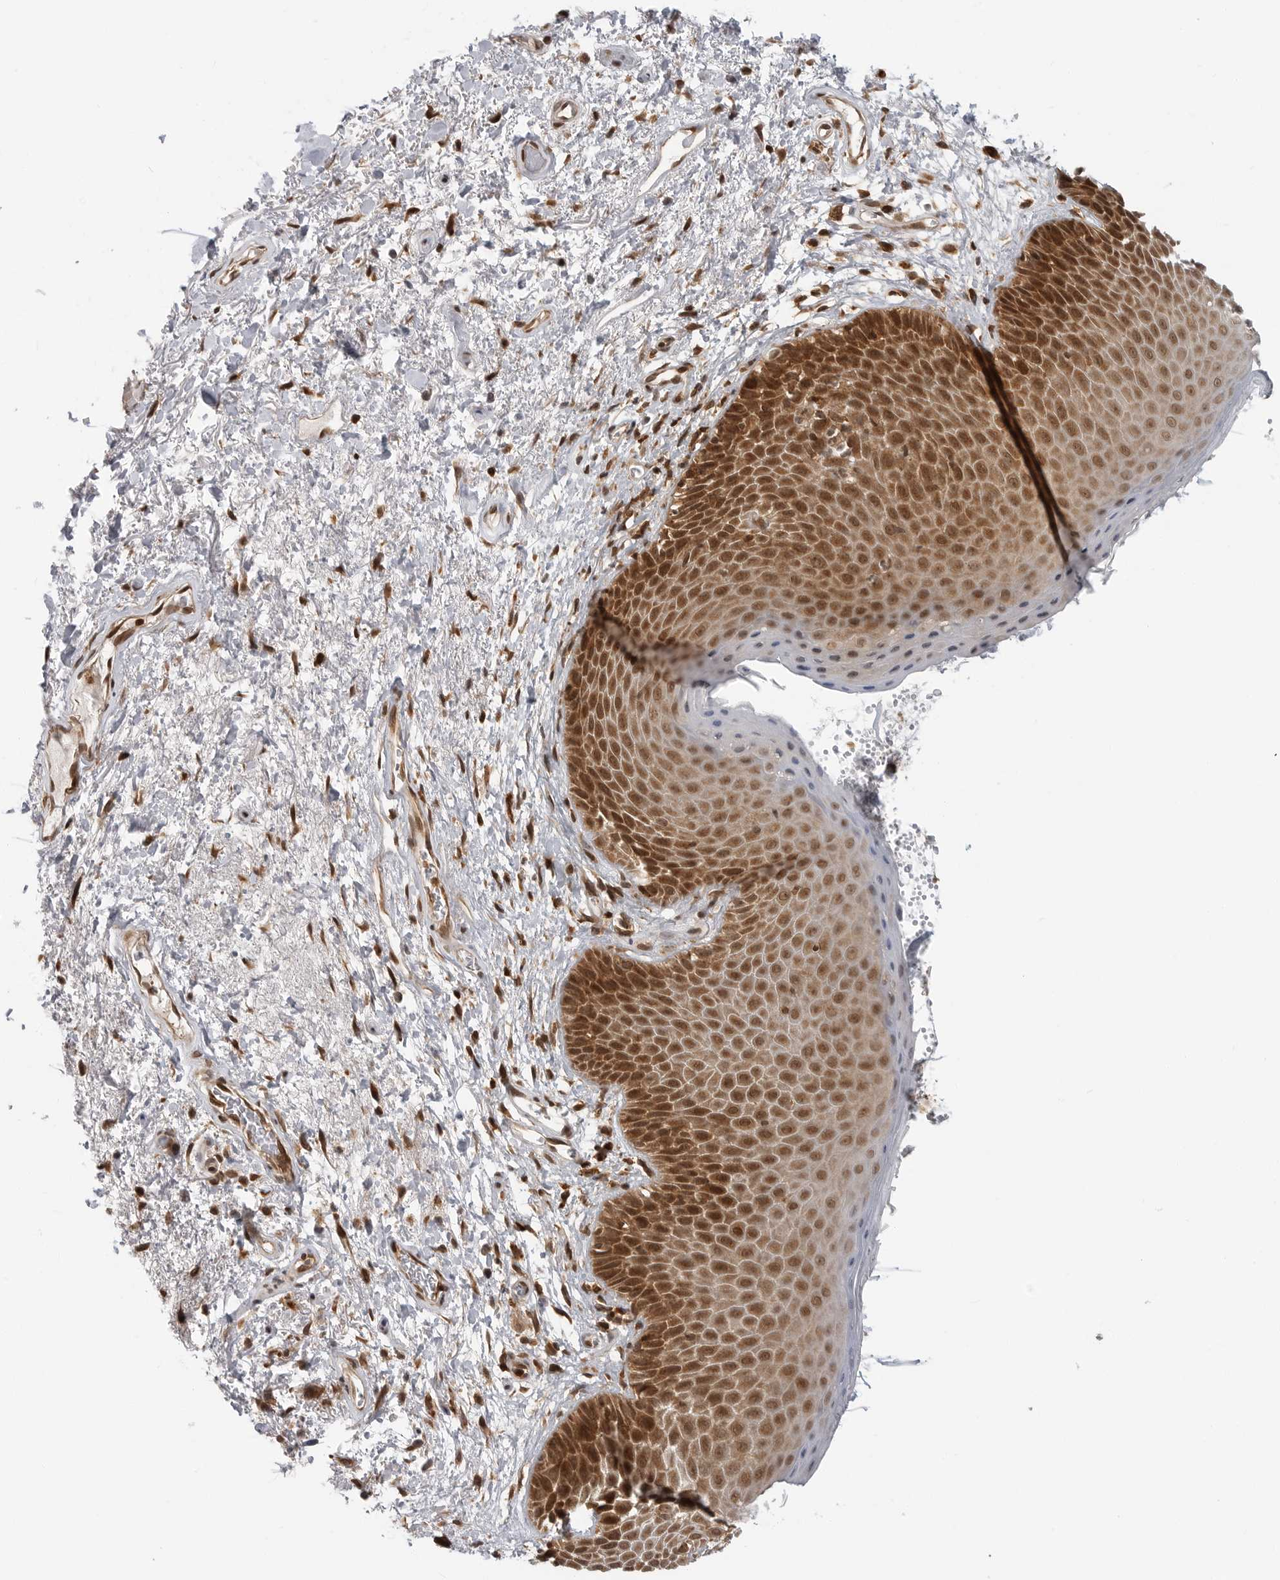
{"staining": {"intensity": "strong", "quantity": ">75%", "location": "cytoplasmic/membranous,nuclear"}, "tissue": "skin", "cell_type": "Epidermal cells", "image_type": "normal", "snomed": [{"axis": "morphology", "description": "Normal tissue, NOS"}, {"axis": "topography", "description": "Anal"}], "caption": "This image demonstrates unremarkable skin stained with IHC to label a protein in brown. The cytoplasmic/membranous,nuclear of epidermal cells show strong positivity for the protein. Nuclei are counter-stained blue.", "gene": "SZRD1", "patient": {"sex": "male", "age": 74}}